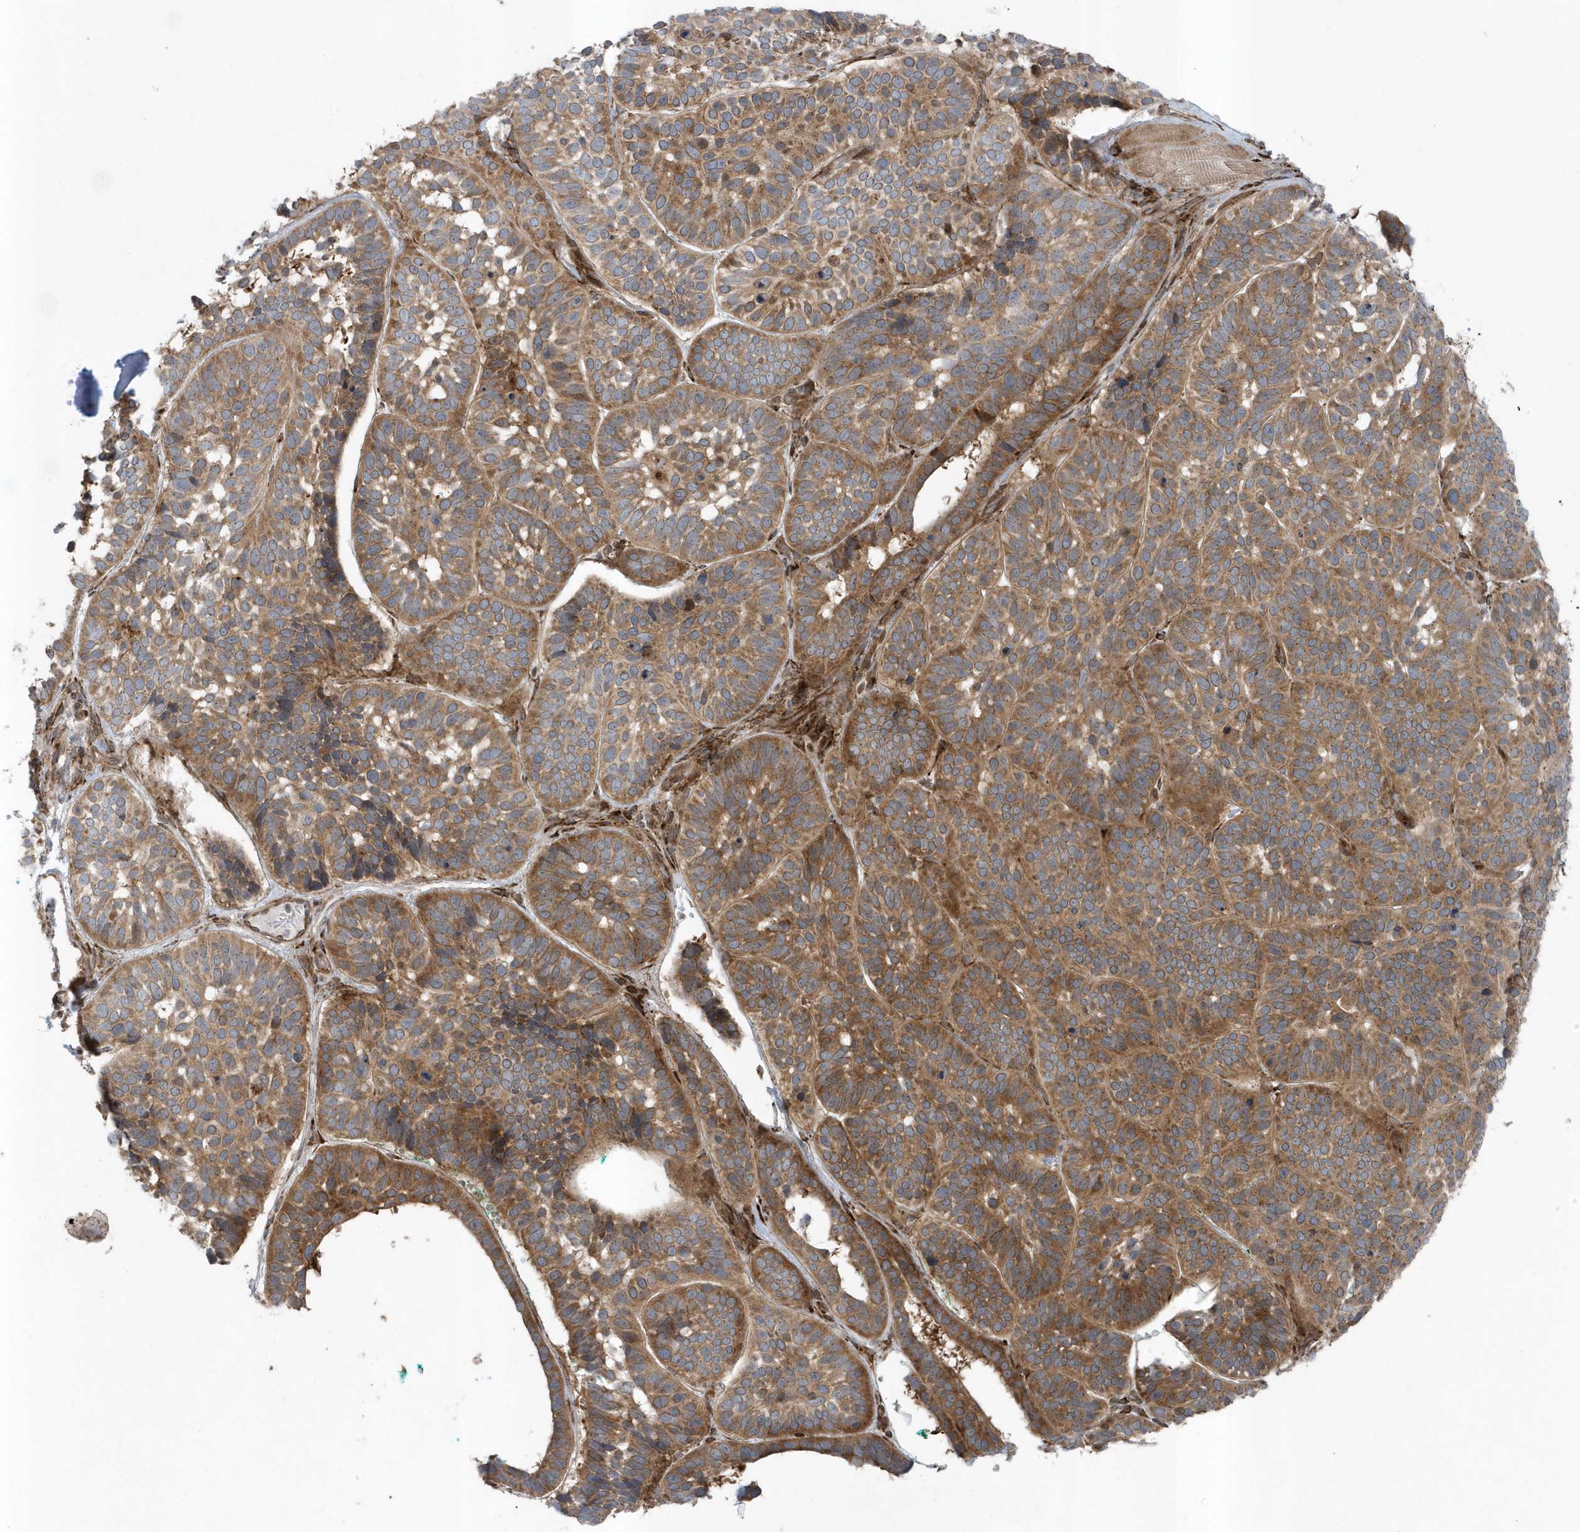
{"staining": {"intensity": "moderate", "quantity": ">75%", "location": "cytoplasmic/membranous"}, "tissue": "skin cancer", "cell_type": "Tumor cells", "image_type": "cancer", "snomed": [{"axis": "morphology", "description": "Basal cell carcinoma"}, {"axis": "topography", "description": "Skin"}], "caption": "Immunohistochemical staining of skin cancer demonstrates medium levels of moderate cytoplasmic/membranous protein staining in approximately >75% of tumor cells. (brown staining indicates protein expression, while blue staining denotes nuclei).", "gene": "FAM98A", "patient": {"sex": "male", "age": 62}}